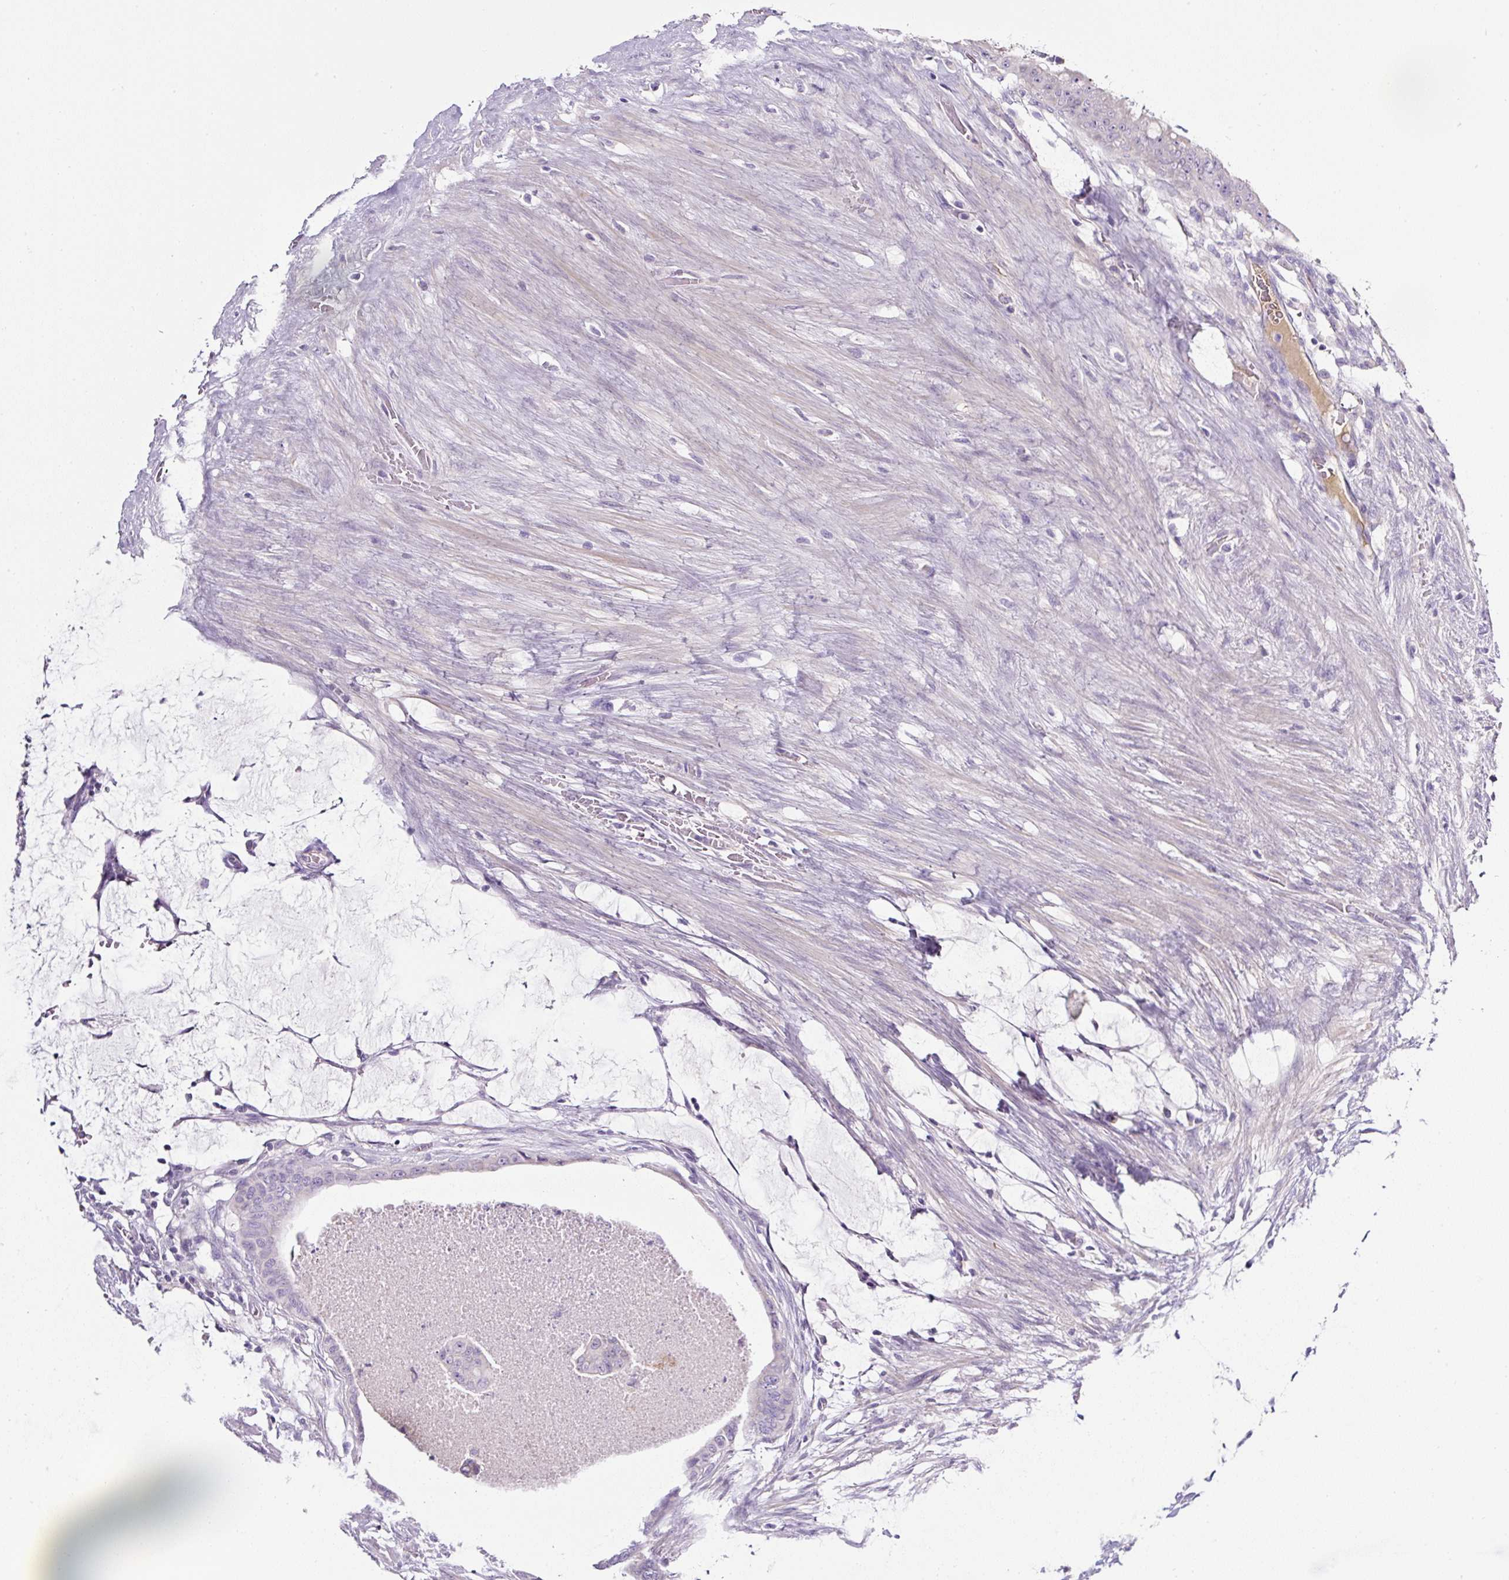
{"staining": {"intensity": "negative", "quantity": "none", "location": "none"}, "tissue": "colorectal cancer", "cell_type": "Tumor cells", "image_type": "cancer", "snomed": [{"axis": "morphology", "description": "Adenocarcinoma, NOS"}, {"axis": "topography", "description": "Rectum"}], "caption": "Colorectal adenocarcinoma was stained to show a protein in brown. There is no significant expression in tumor cells.", "gene": "OR14A2", "patient": {"sex": "male", "age": 78}}